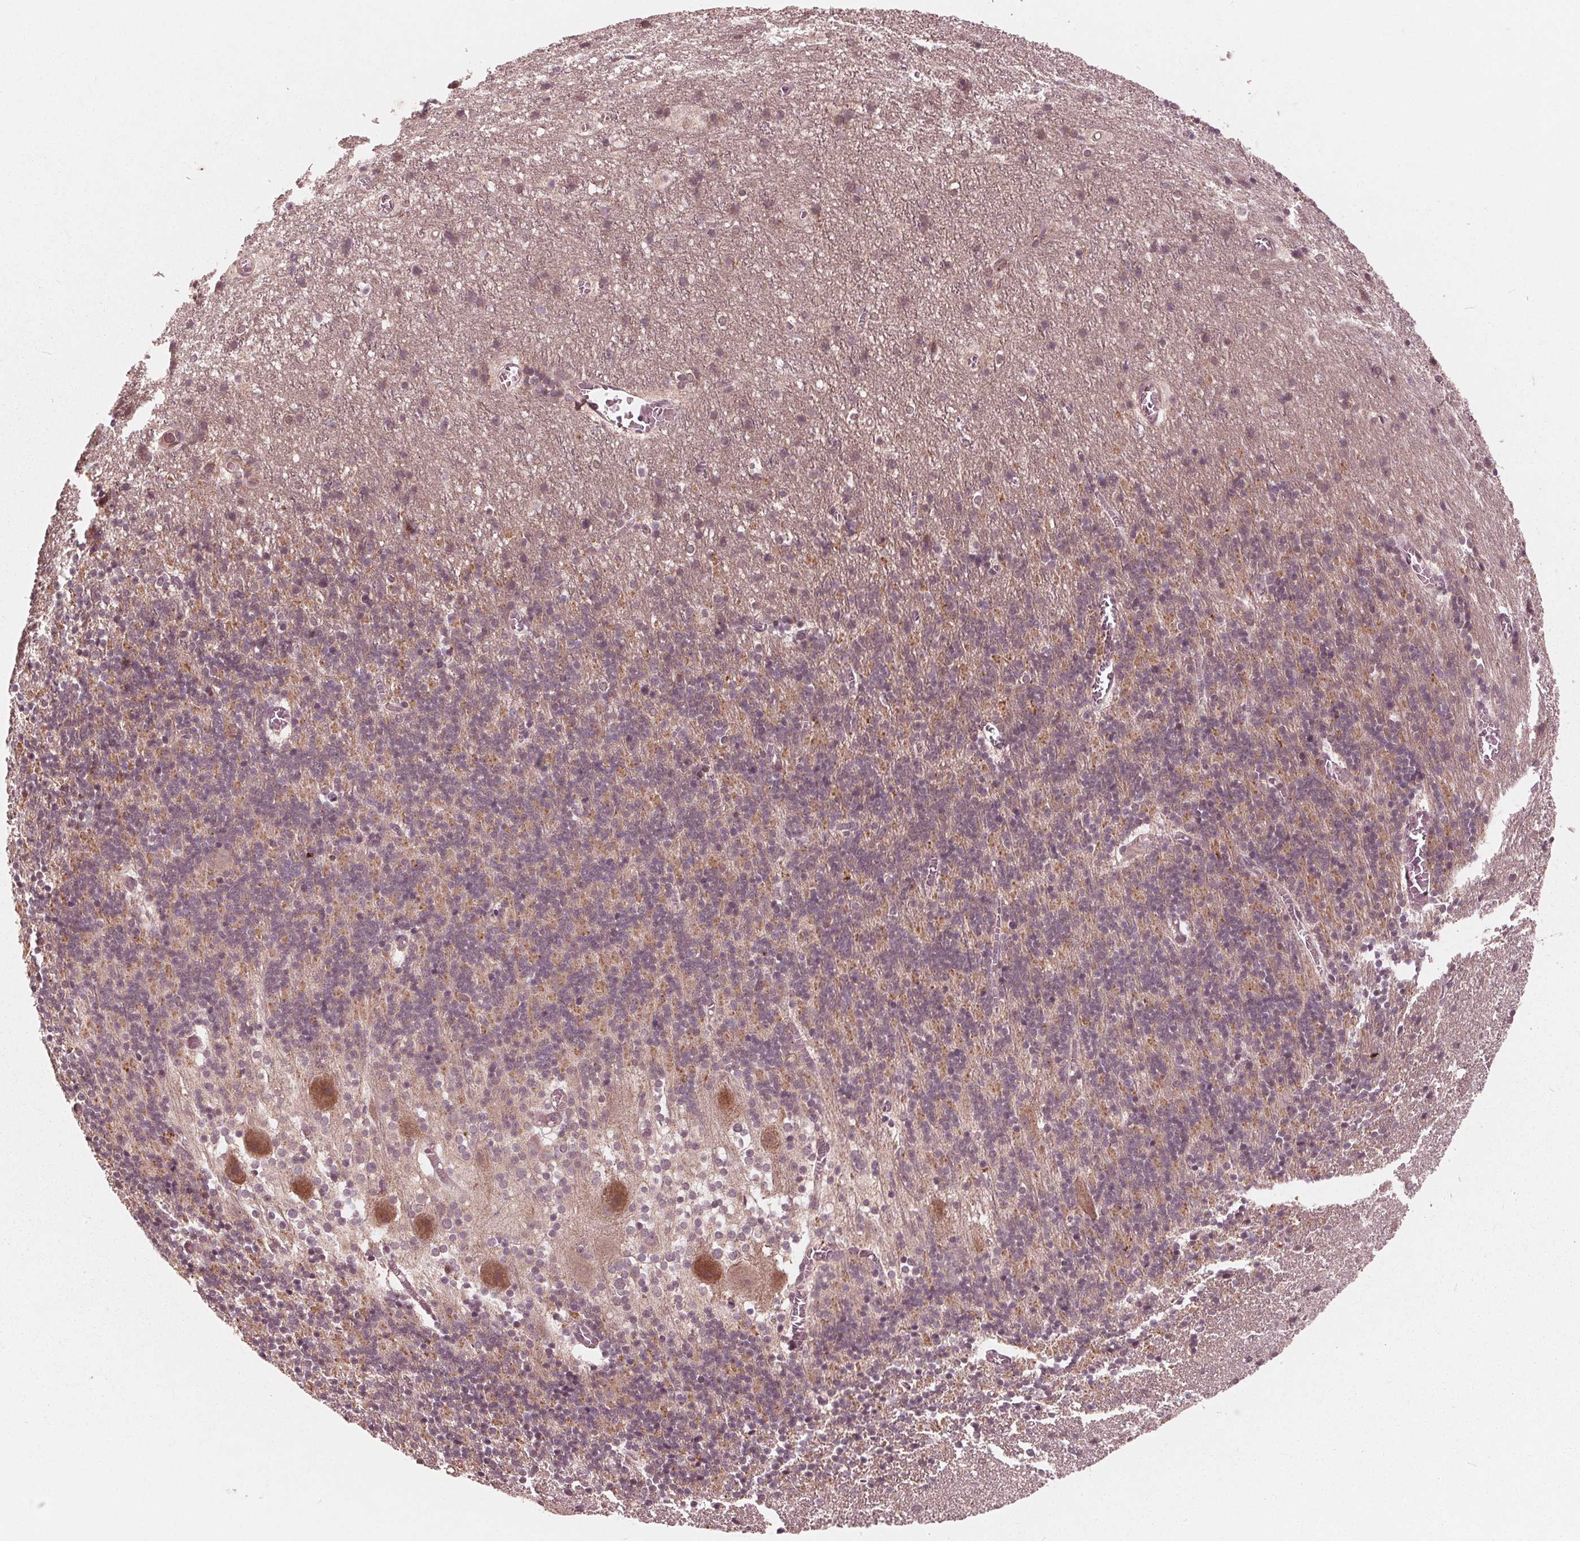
{"staining": {"intensity": "moderate", "quantity": "25%-75%", "location": "cytoplasmic/membranous"}, "tissue": "cerebellum", "cell_type": "Cells in granular layer", "image_type": "normal", "snomed": [{"axis": "morphology", "description": "Normal tissue, NOS"}, {"axis": "topography", "description": "Cerebellum"}], "caption": "The micrograph reveals a brown stain indicating the presence of a protein in the cytoplasmic/membranous of cells in granular layer in cerebellum.", "gene": "UBALD1", "patient": {"sex": "male", "age": 70}}